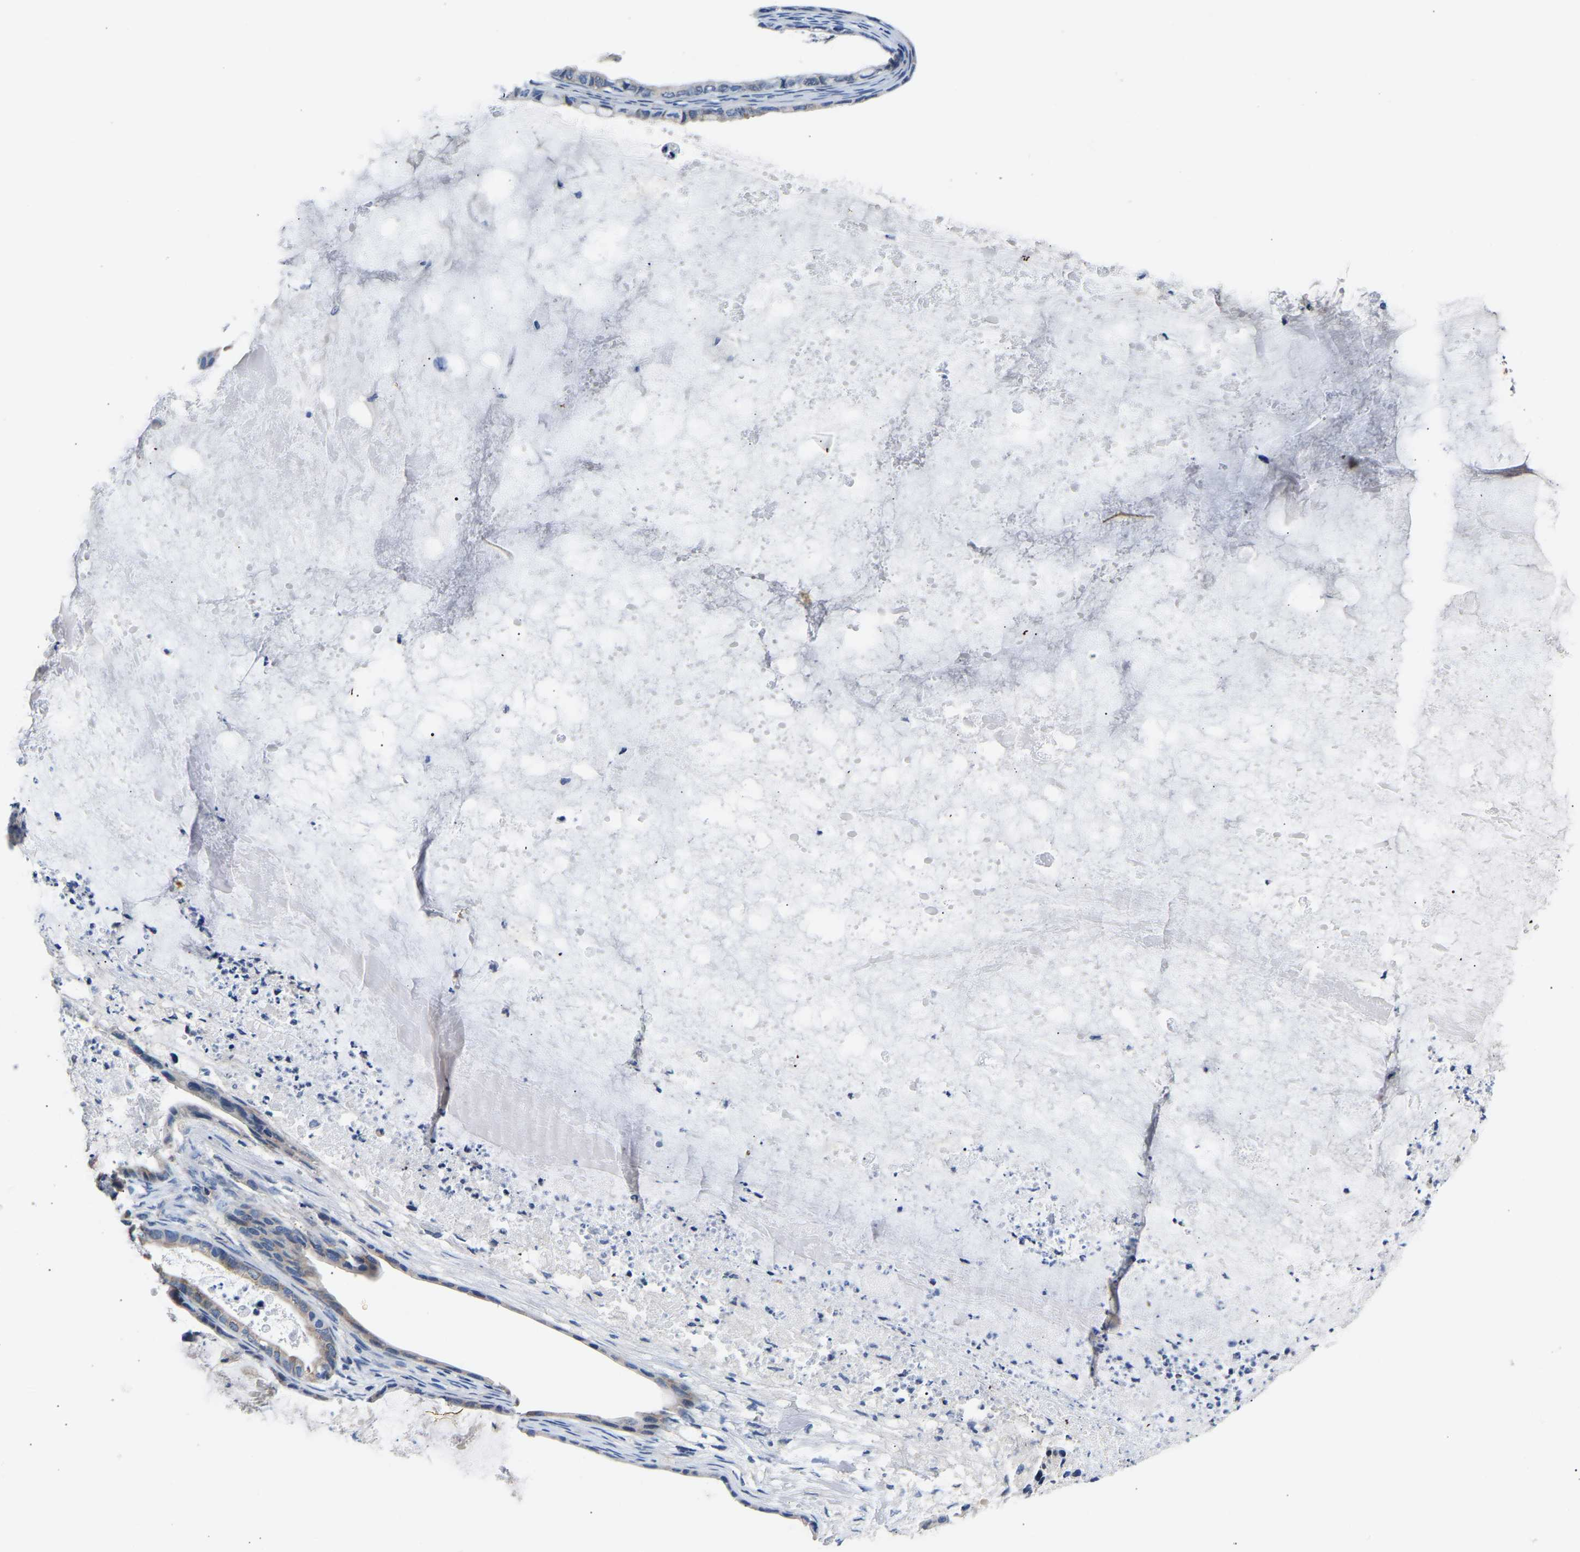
{"staining": {"intensity": "weak", "quantity": "<25%", "location": "cytoplasmic/membranous"}, "tissue": "ovarian cancer", "cell_type": "Tumor cells", "image_type": "cancer", "snomed": [{"axis": "morphology", "description": "Cystadenocarcinoma, mucinous, NOS"}, {"axis": "topography", "description": "Ovary"}], "caption": "DAB immunohistochemical staining of ovarian mucinous cystadenocarcinoma shows no significant expression in tumor cells. The staining was performed using DAB to visualize the protein expression in brown, while the nuclei were stained in blue with hematoxylin (Magnification: 20x).", "gene": "AIMP2", "patient": {"sex": "female", "age": 80}}